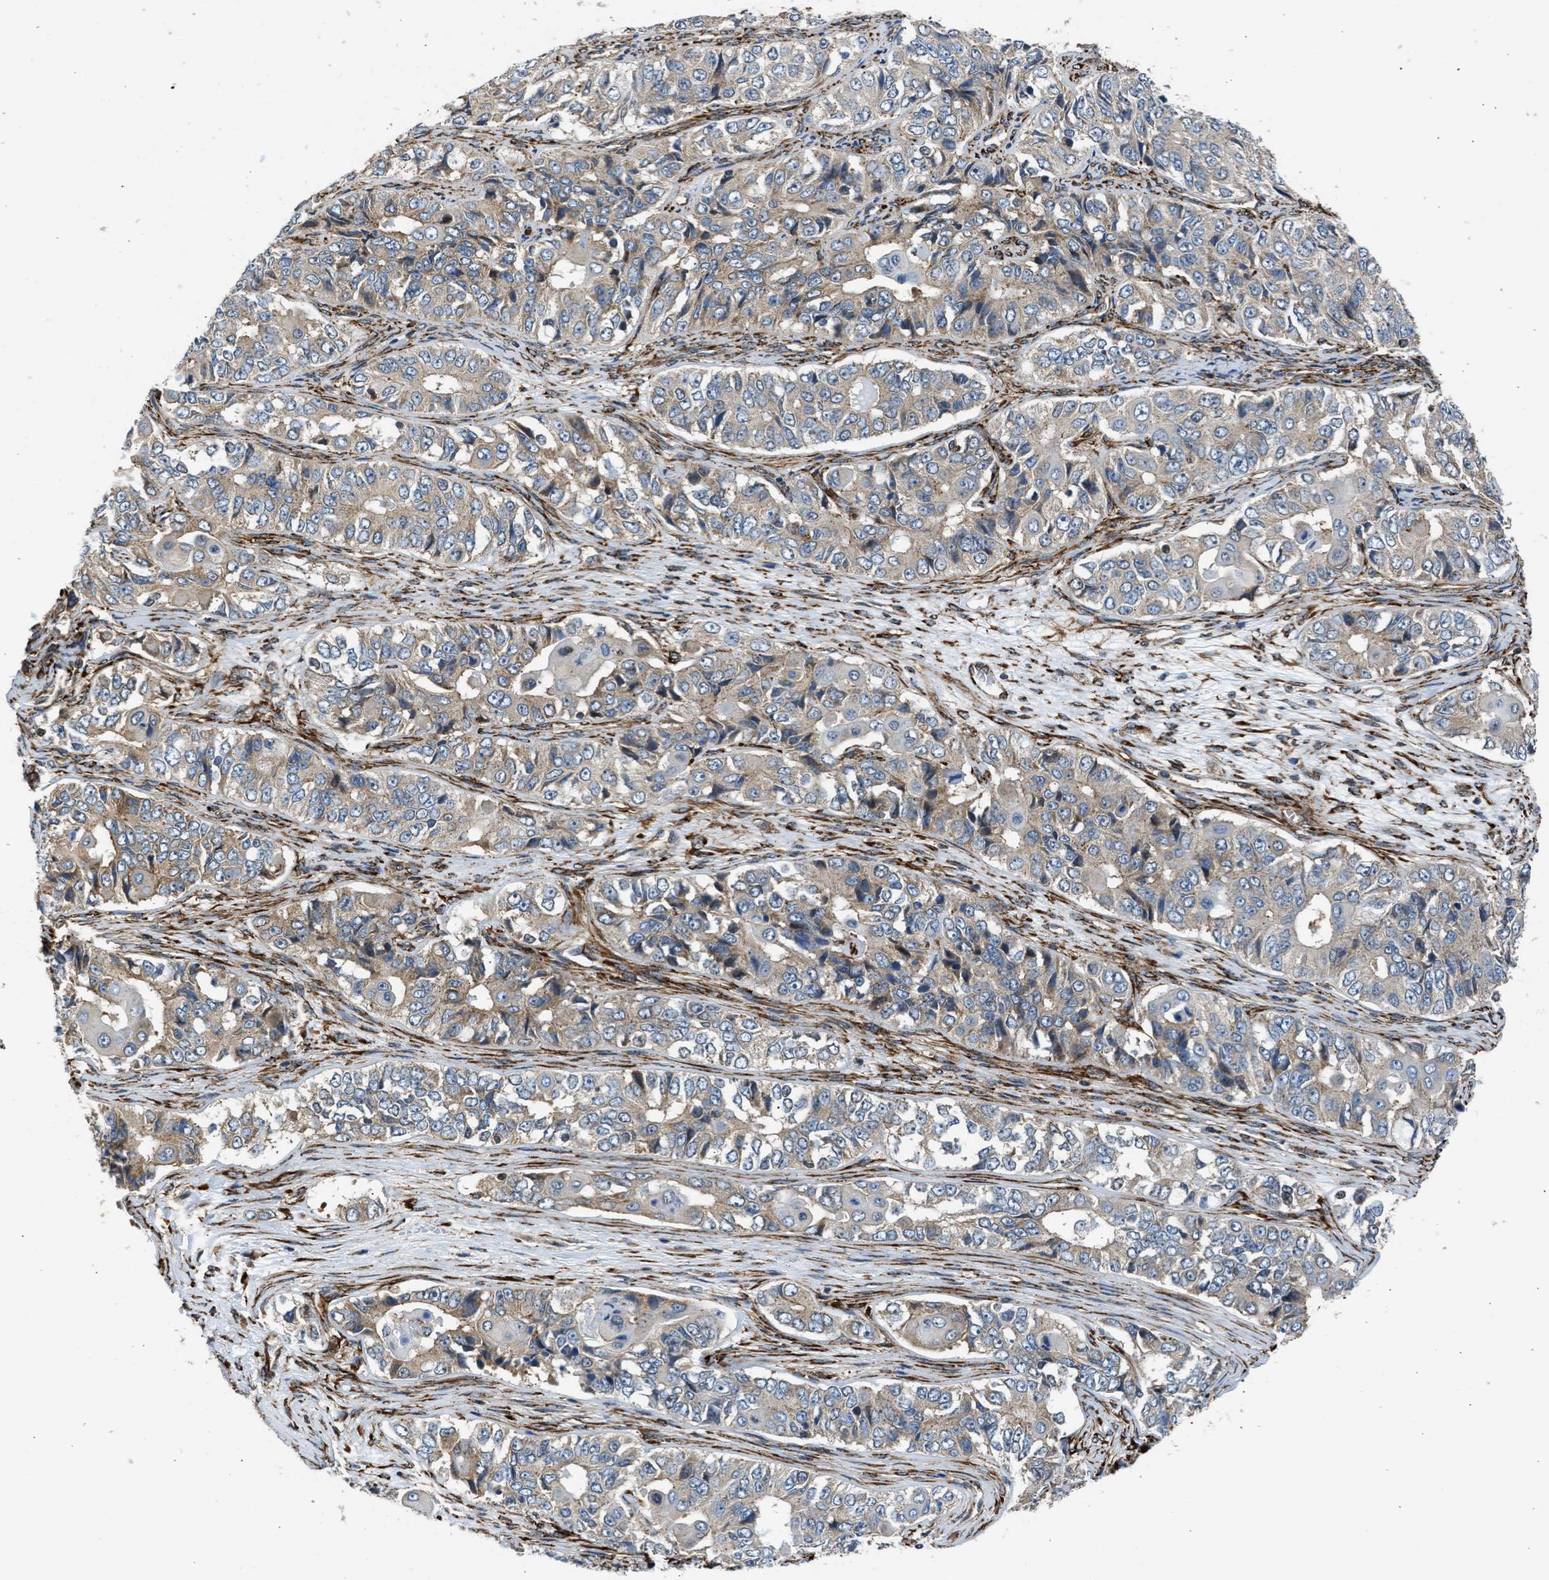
{"staining": {"intensity": "moderate", "quantity": "<25%", "location": "cytoplasmic/membranous"}, "tissue": "ovarian cancer", "cell_type": "Tumor cells", "image_type": "cancer", "snomed": [{"axis": "morphology", "description": "Carcinoma, endometroid"}, {"axis": "topography", "description": "Ovary"}], "caption": "This is a histology image of immunohistochemistry (IHC) staining of ovarian endometroid carcinoma, which shows moderate staining in the cytoplasmic/membranous of tumor cells.", "gene": "SEPTIN2", "patient": {"sex": "female", "age": 51}}